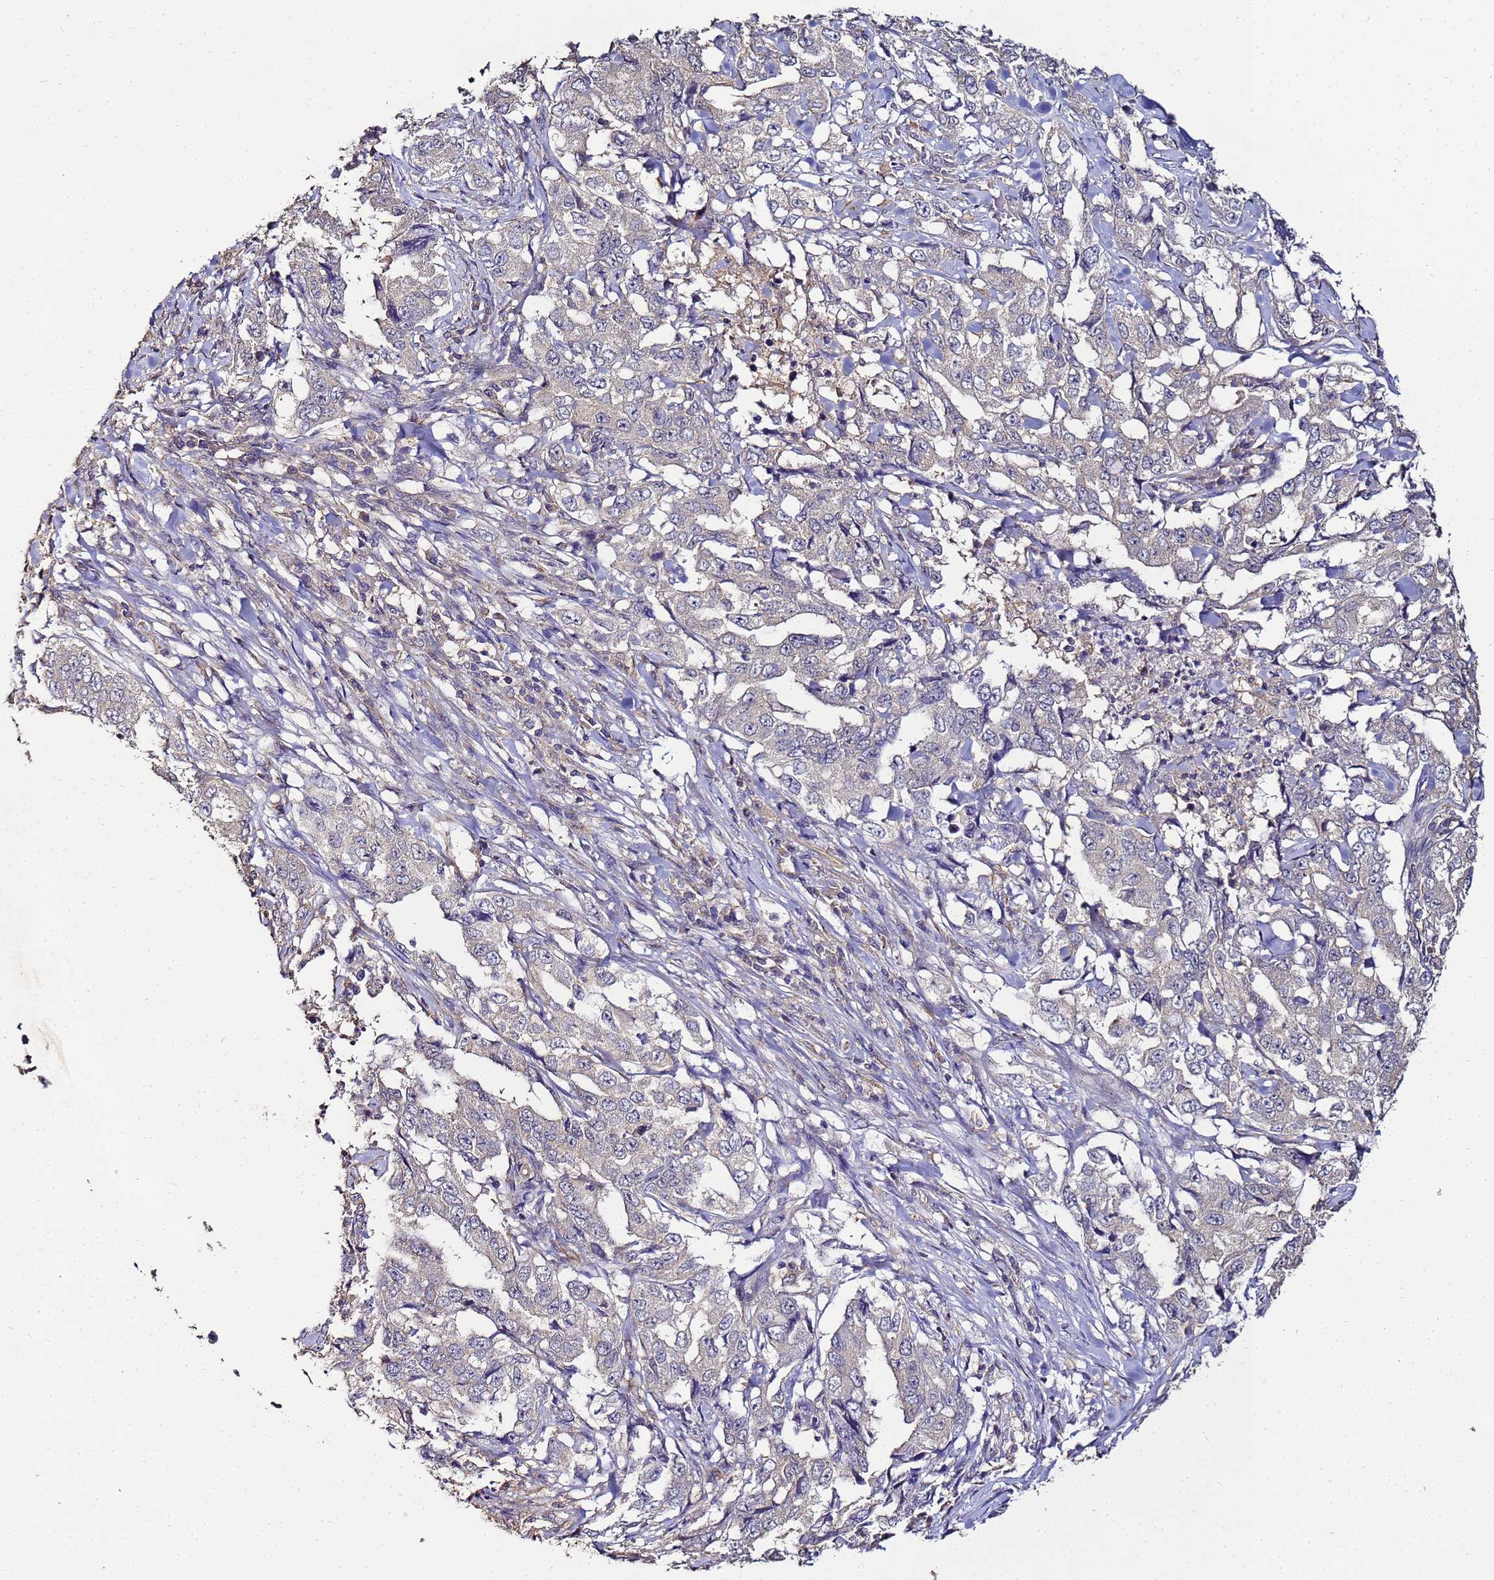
{"staining": {"intensity": "negative", "quantity": "none", "location": "none"}, "tissue": "lung cancer", "cell_type": "Tumor cells", "image_type": "cancer", "snomed": [{"axis": "morphology", "description": "Adenocarcinoma, NOS"}, {"axis": "topography", "description": "Lung"}], "caption": "An immunohistochemistry histopathology image of lung cancer (adenocarcinoma) is shown. There is no staining in tumor cells of lung cancer (adenocarcinoma). (Stains: DAB (3,3'-diaminobenzidine) immunohistochemistry (IHC) with hematoxylin counter stain, Microscopy: brightfield microscopy at high magnification).", "gene": "ENOPH1", "patient": {"sex": "female", "age": 51}}